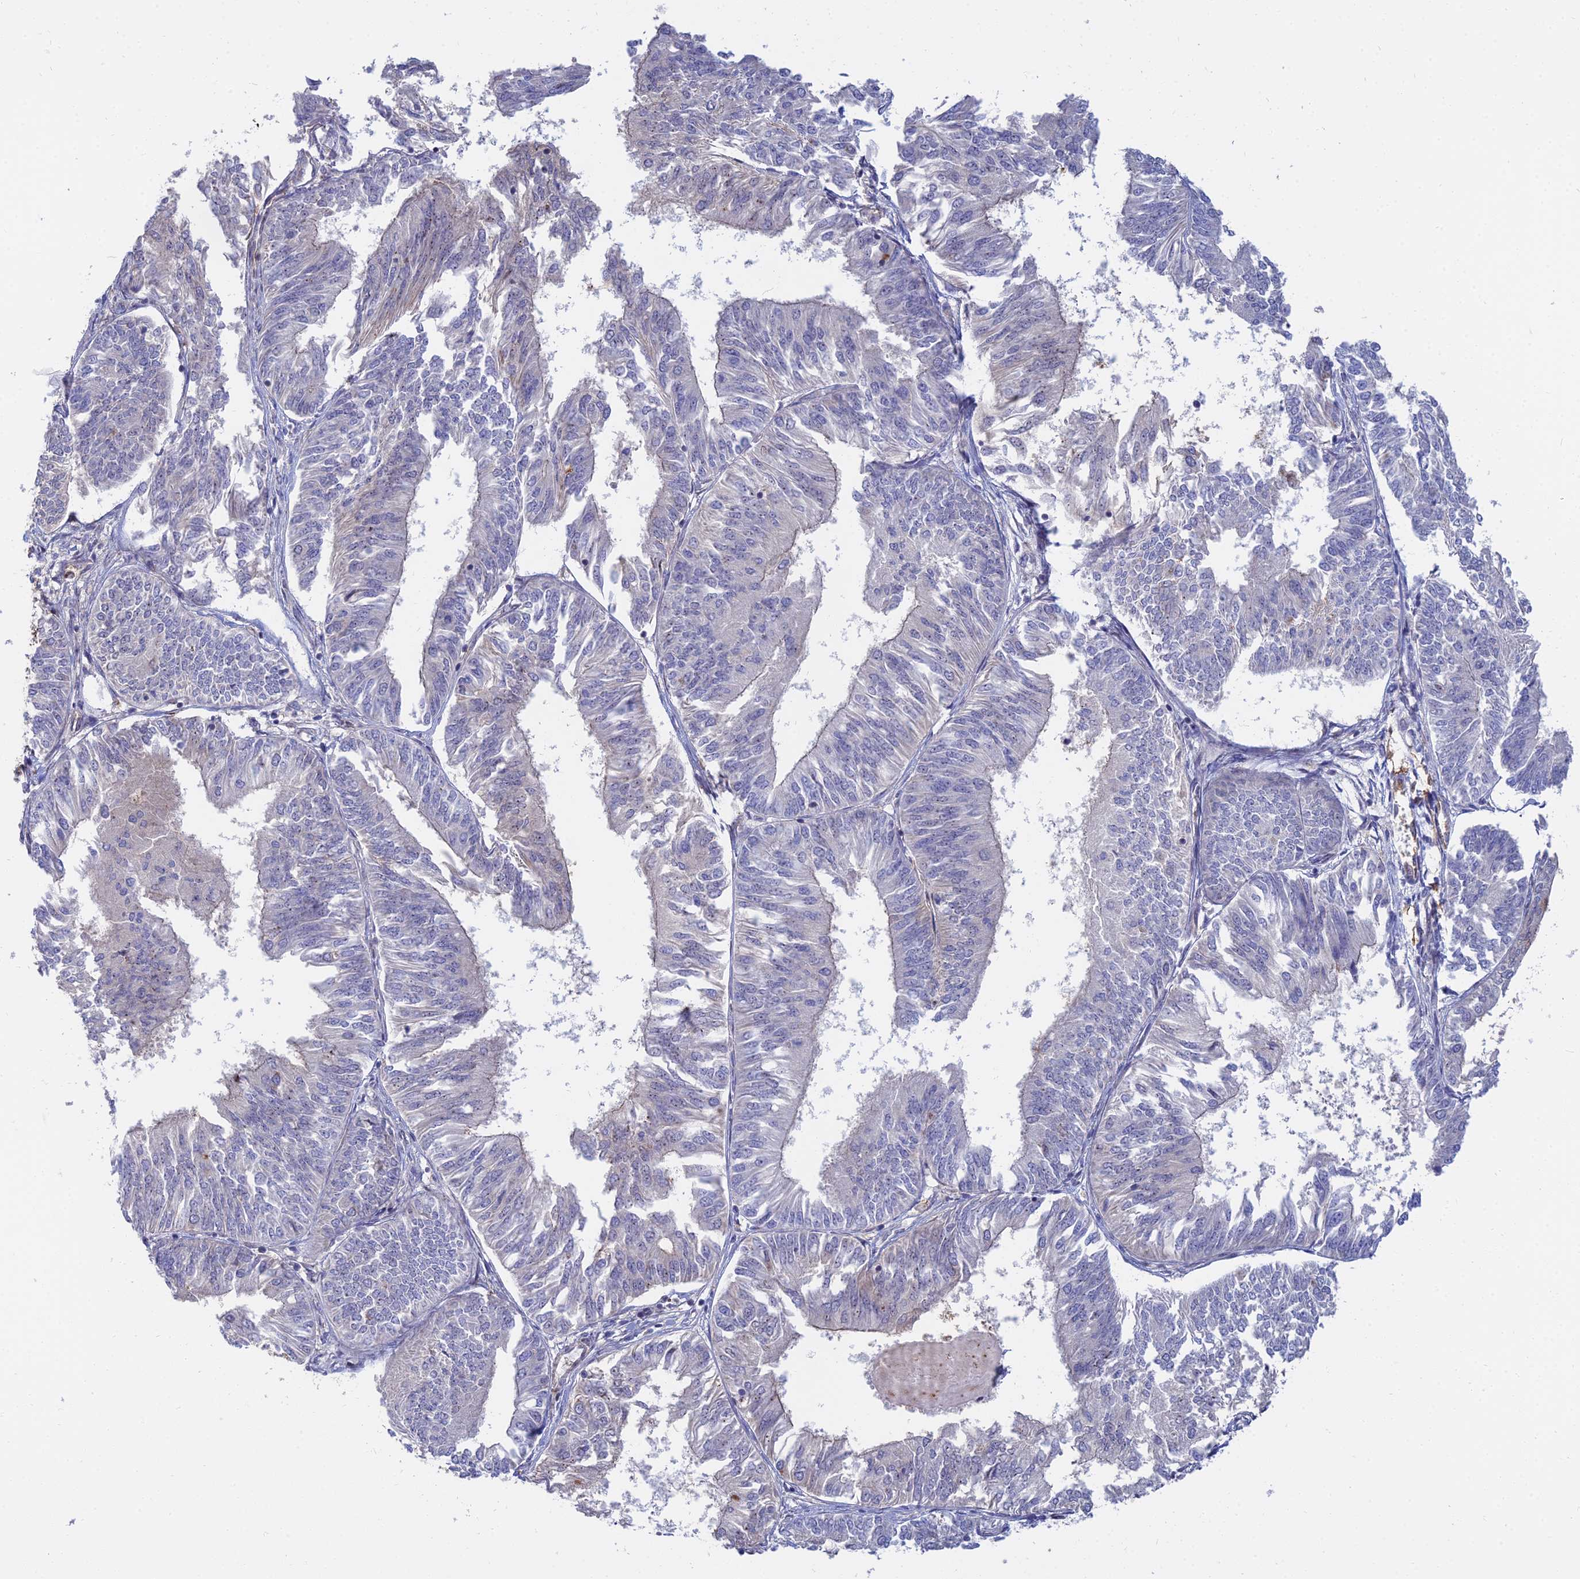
{"staining": {"intensity": "negative", "quantity": "none", "location": "none"}, "tissue": "endometrial cancer", "cell_type": "Tumor cells", "image_type": "cancer", "snomed": [{"axis": "morphology", "description": "Adenocarcinoma, NOS"}, {"axis": "topography", "description": "Endometrium"}], "caption": "Endometrial cancer was stained to show a protein in brown. There is no significant positivity in tumor cells.", "gene": "TRIM43B", "patient": {"sex": "female", "age": 58}}